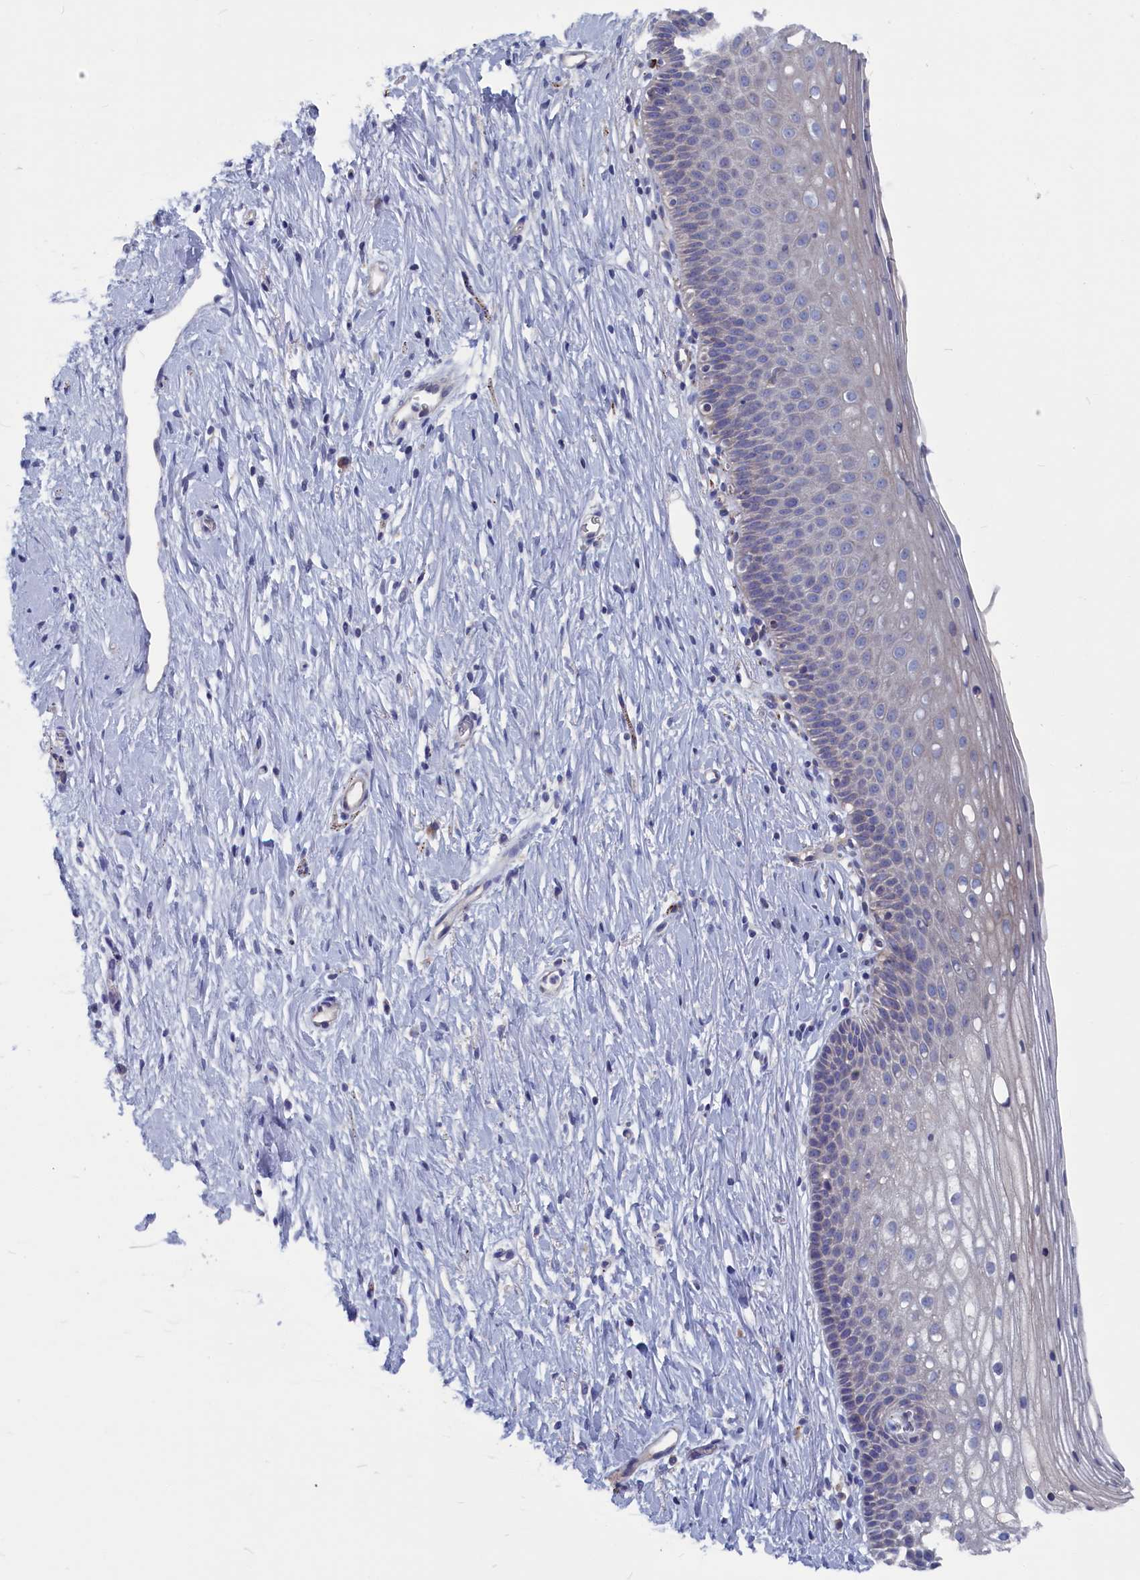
{"staining": {"intensity": "weak", "quantity": "25%-75%", "location": "cytoplasmic/membranous"}, "tissue": "cervix", "cell_type": "Glandular cells", "image_type": "normal", "snomed": [{"axis": "morphology", "description": "Normal tissue, NOS"}, {"axis": "topography", "description": "Cervix"}], "caption": "High-magnification brightfield microscopy of unremarkable cervix stained with DAB (brown) and counterstained with hematoxylin (blue). glandular cells exhibit weak cytoplasmic/membranous expression is identified in approximately25%-75% of cells. (DAB (3,3'-diaminobenzidine) IHC with brightfield microscopy, high magnification).", "gene": "CEND1", "patient": {"sex": "female", "age": 36}}